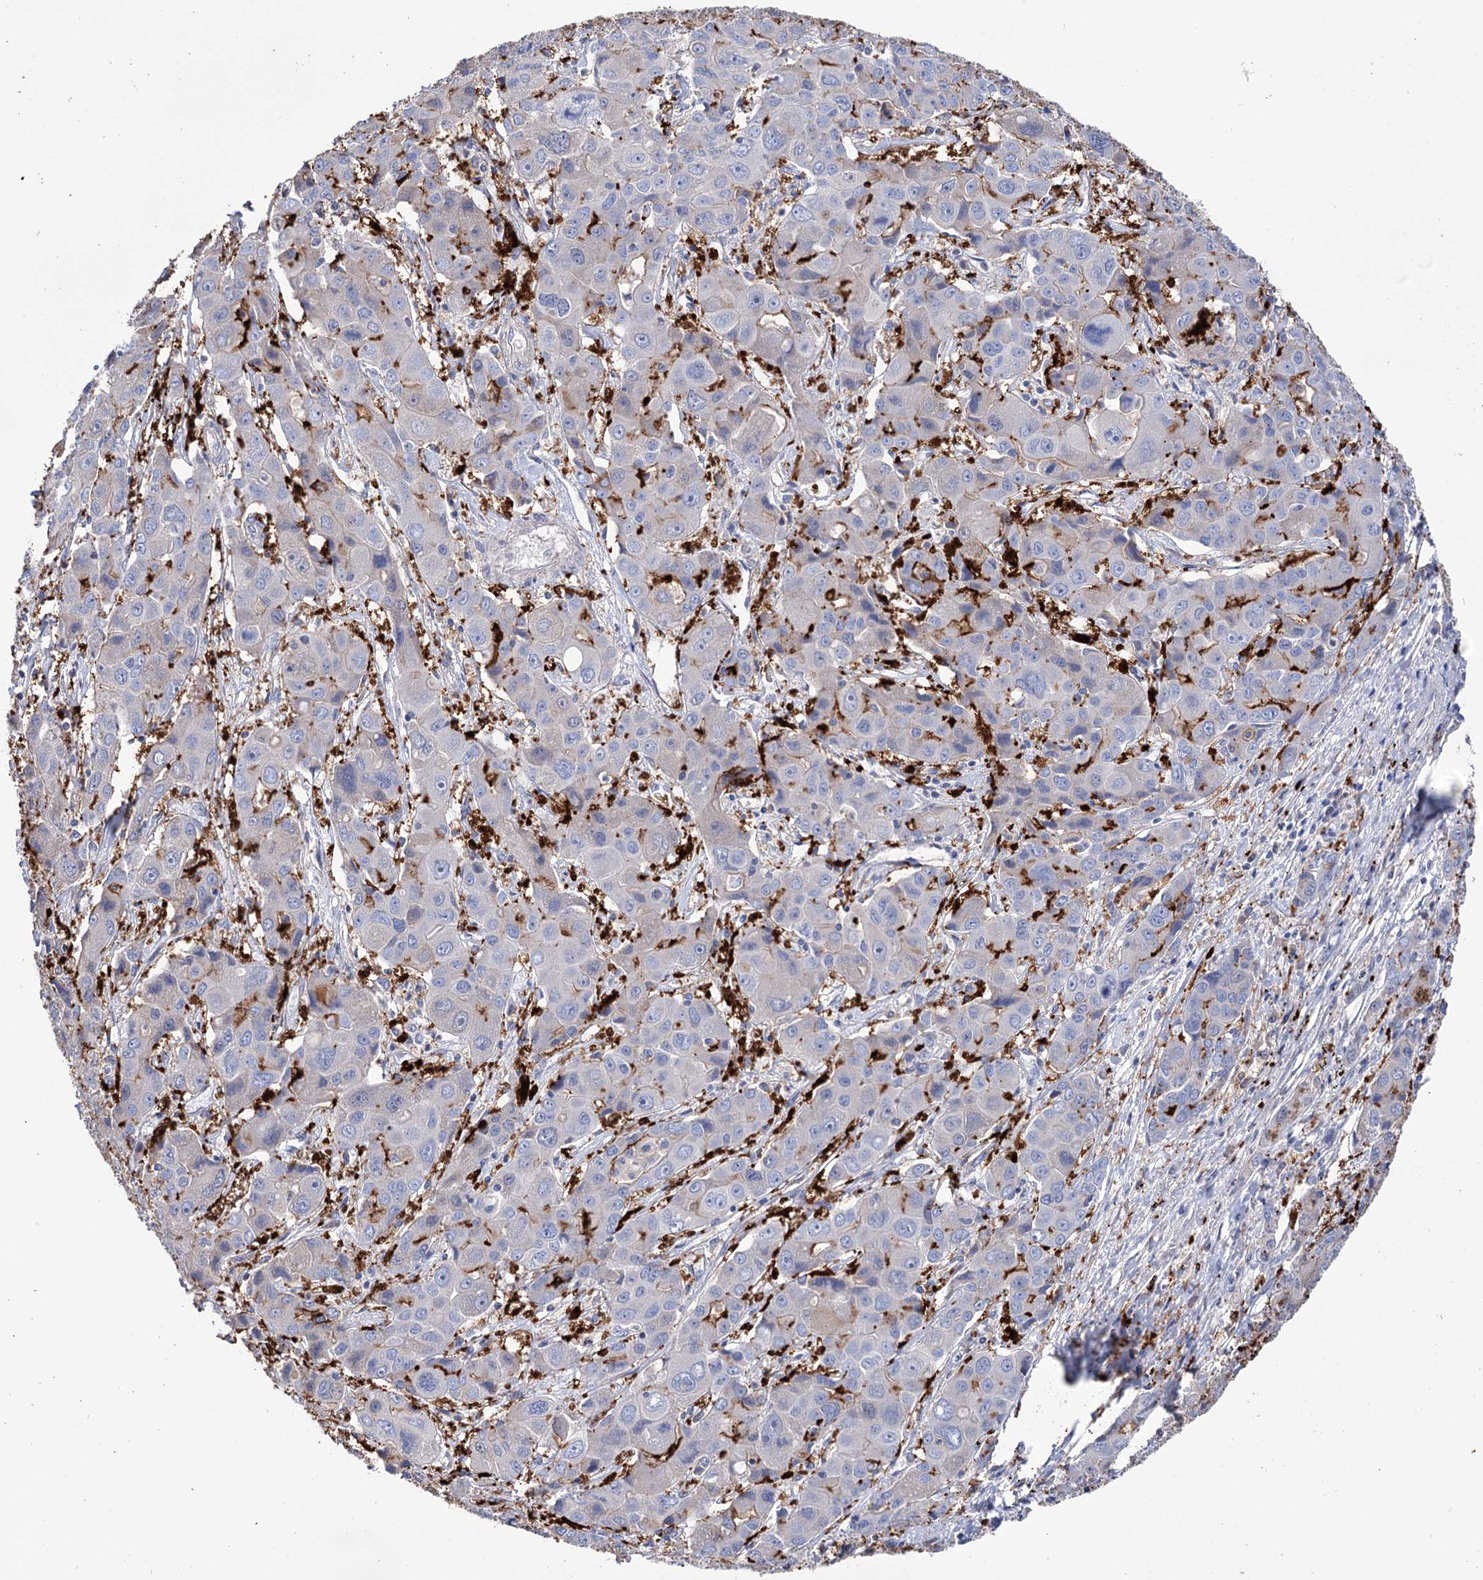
{"staining": {"intensity": "negative", "quantity": "none", "location": "none"}, "tissue": "liver cancer", "cell_type": "Tumor cells", "image_type": "cancer", "snomed": [{"axis": "morphology", "description": "Cholangiocarcinoma"}, {"axis": "topography", "description": "Liver"}], "caption": "Immunohistochemistry image of neoplastic tissue: human liver cancer stained with DAB displays no significant protein staining in tumor cells. (IHC, brightfield microscopy, high magnification).", "gene": "BBS4", "patient": {"sex": "male", "age": 67}}